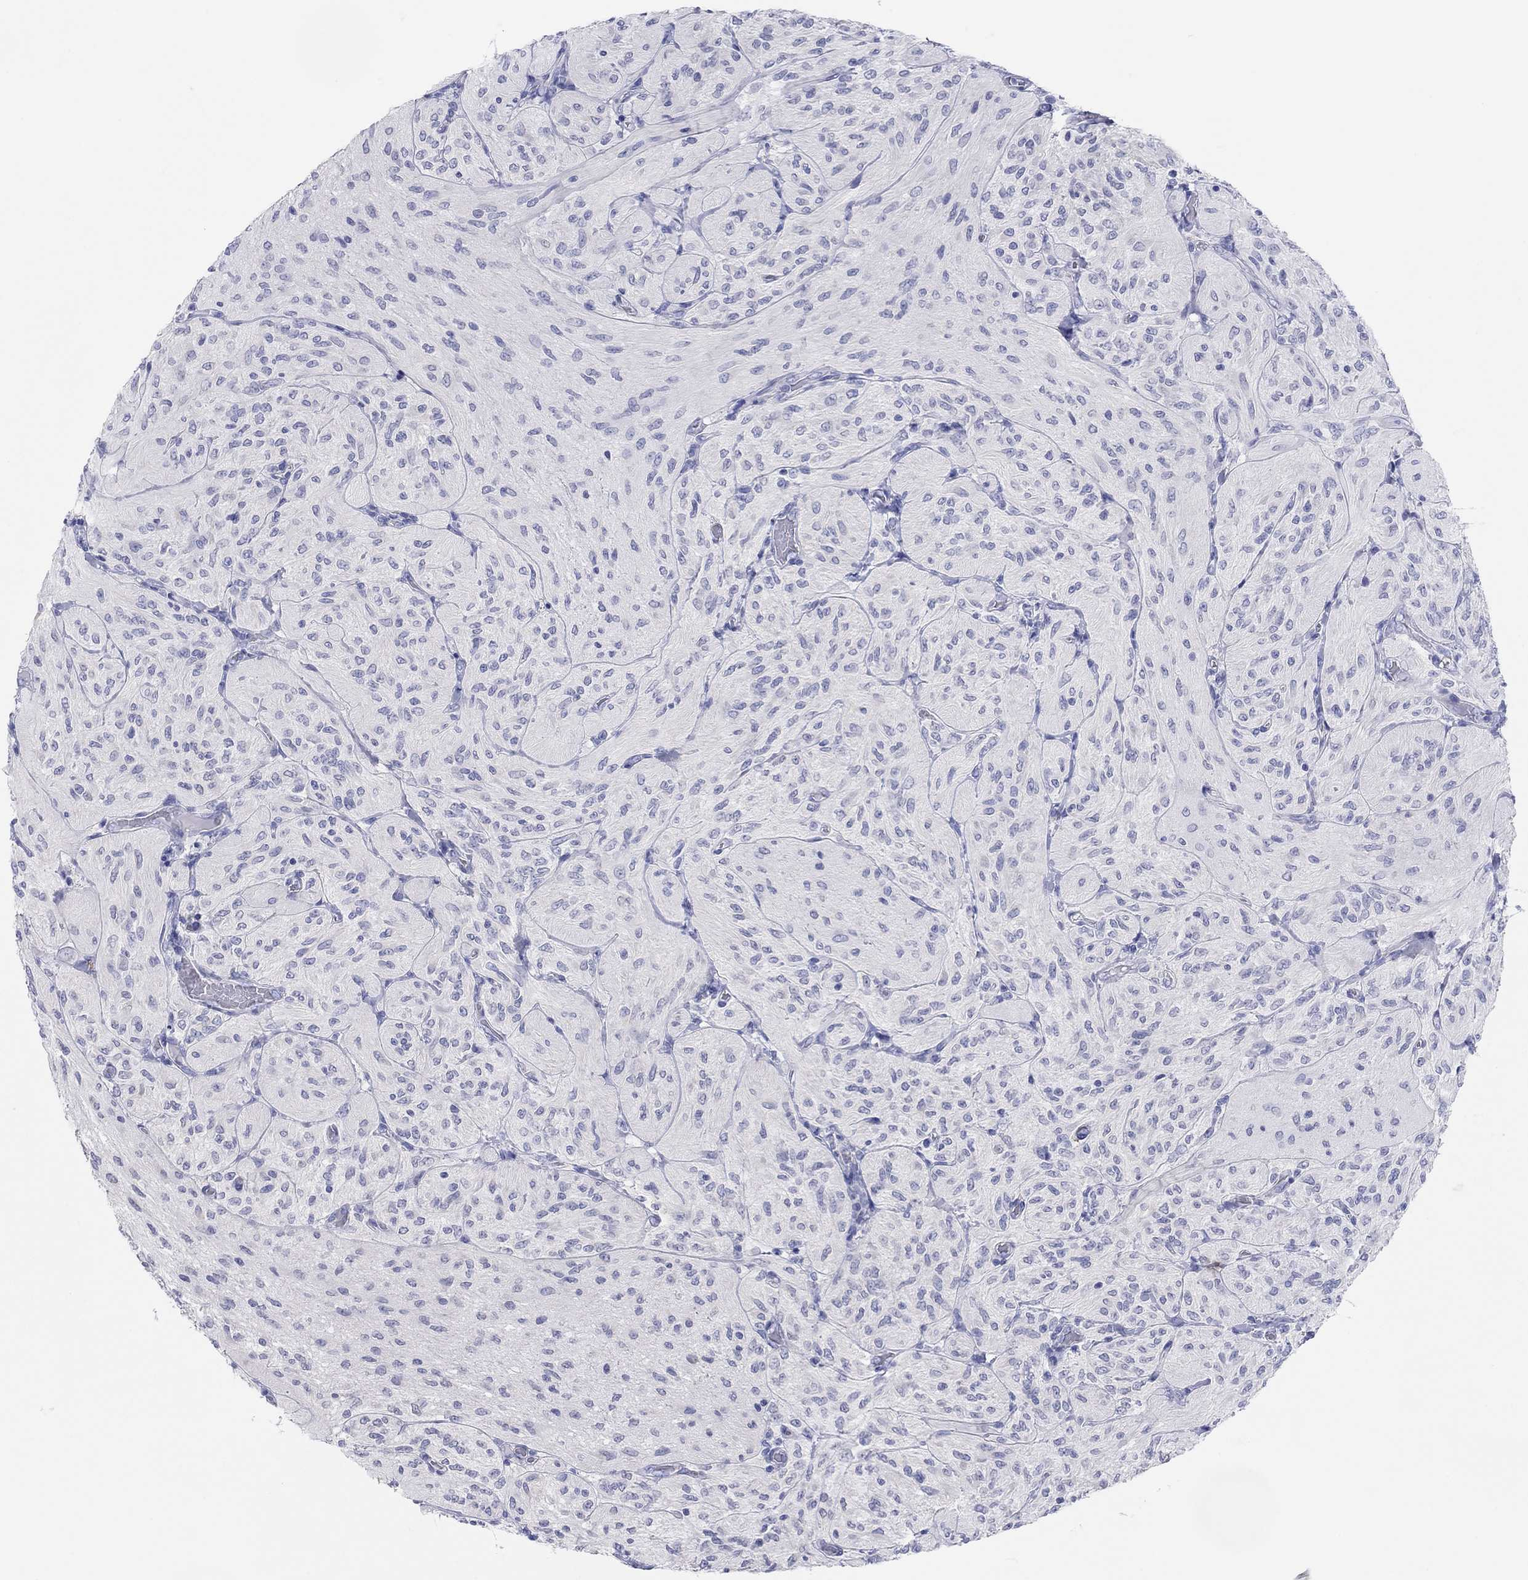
{"staining": {"intensity": "negative", "quantity": "none", "location": "none"}, "tissue": "glioma", "cell_type": "Tumor cells", "image_type": "cancer", "snomed": [{"axis": "morphology", "description": "Glioma, malignant, Low grade"}, {"axis": "topography", "description": "Brain"}], "caption": "Tumor cells show no significant protein positivity in malignant low-grade glioma.", "gene": "ERICH3", "patient": {"sex": "male", "age": 3}}